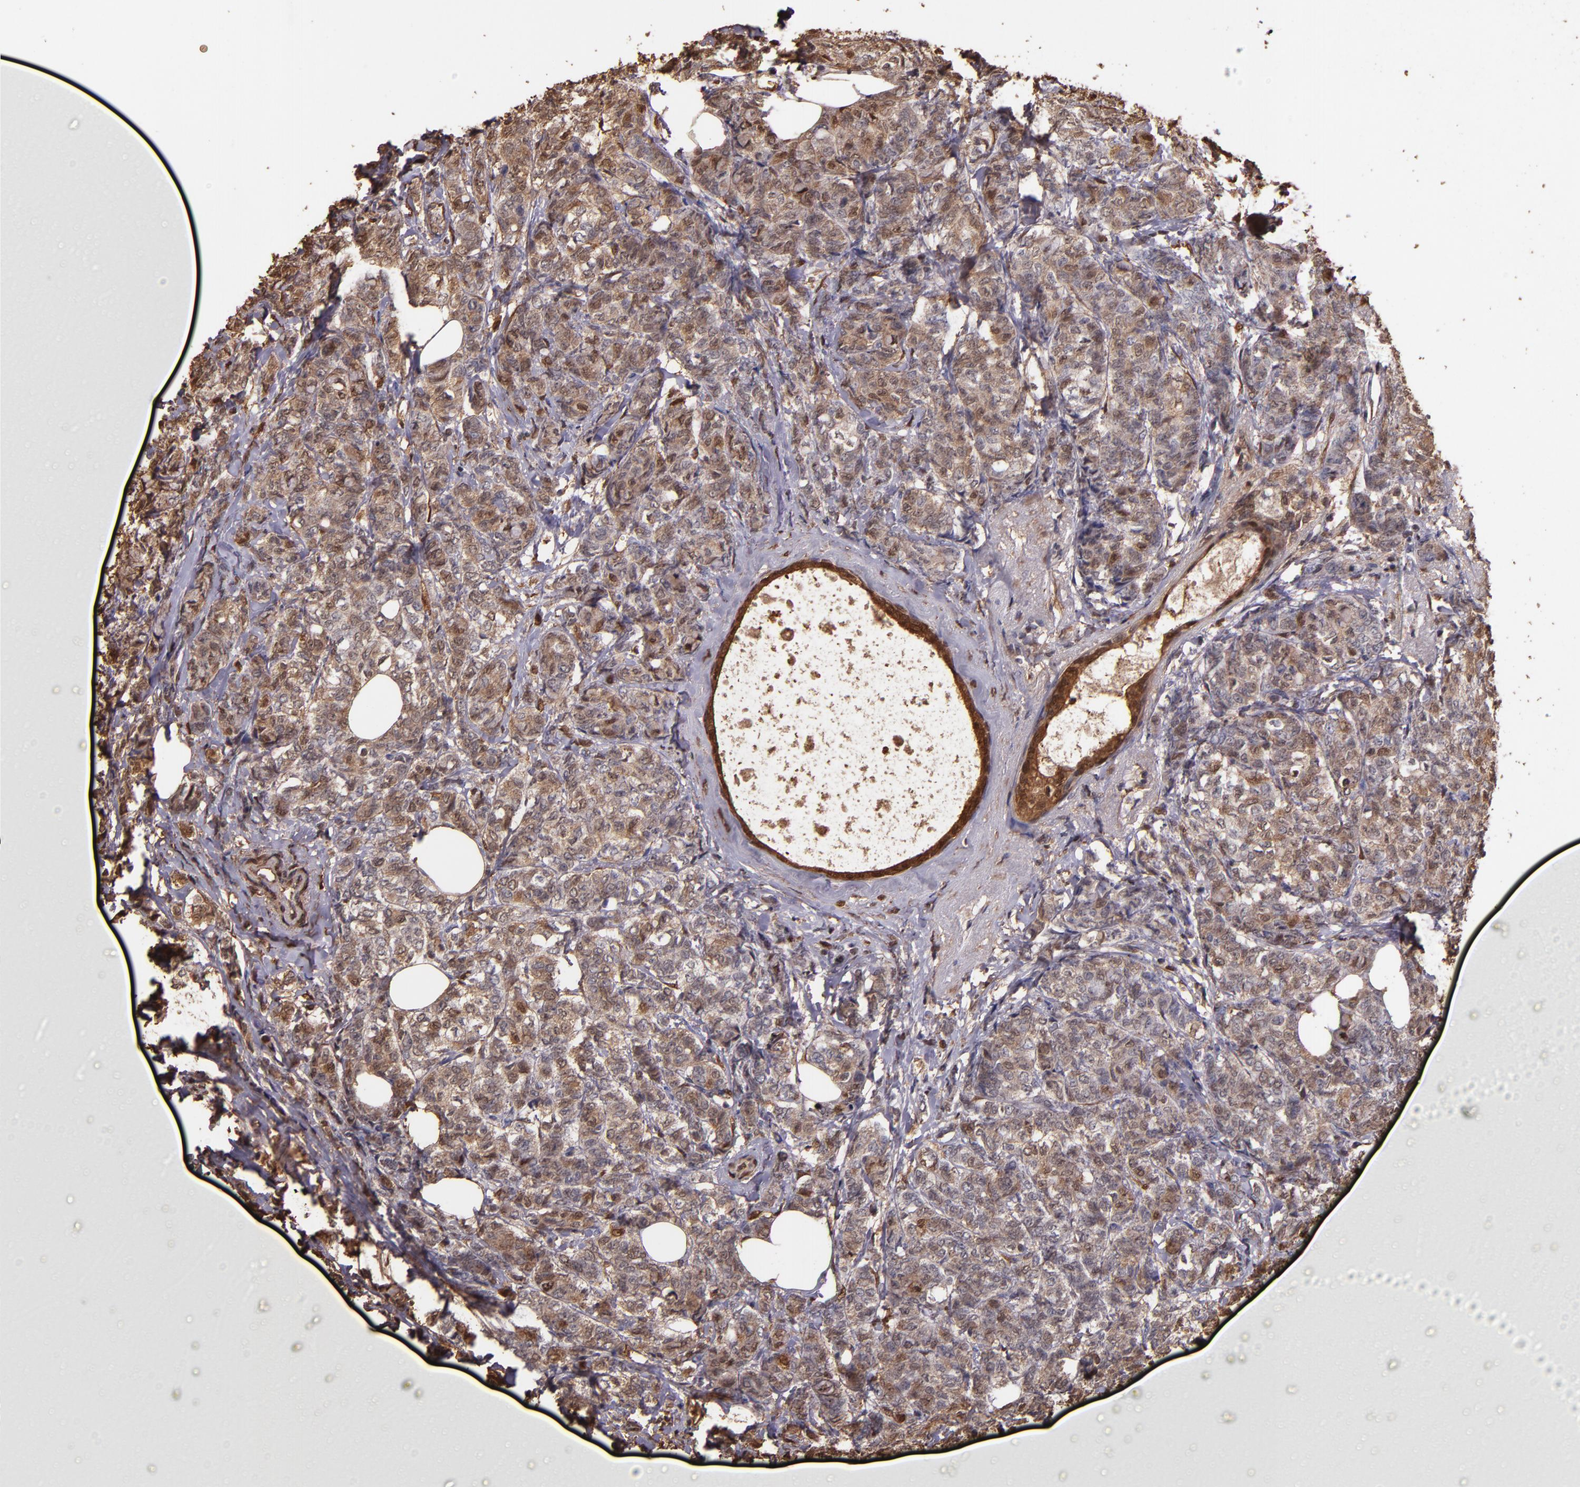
{"staining": {"intensity": "moderate", "quantity": "<25%", "location": "cytoplasmic/membranous"}, "tissue": "breast cancer", "cell_type": "Tumor cells", "image_type": "cancer", "snomed": [{"axis": "morphology", "description": "Lobular carcinoma"}, {"axis": "topography", "description": "Breast"}], "caption": "This is an image of IHC staining of breast cancer (lobular carcinoma), which shows moderate positivity in the cytoplasmic/membranous of tumor cells.", "gene": "S100A6", "patient": {"sex": "female", "age": 60}}